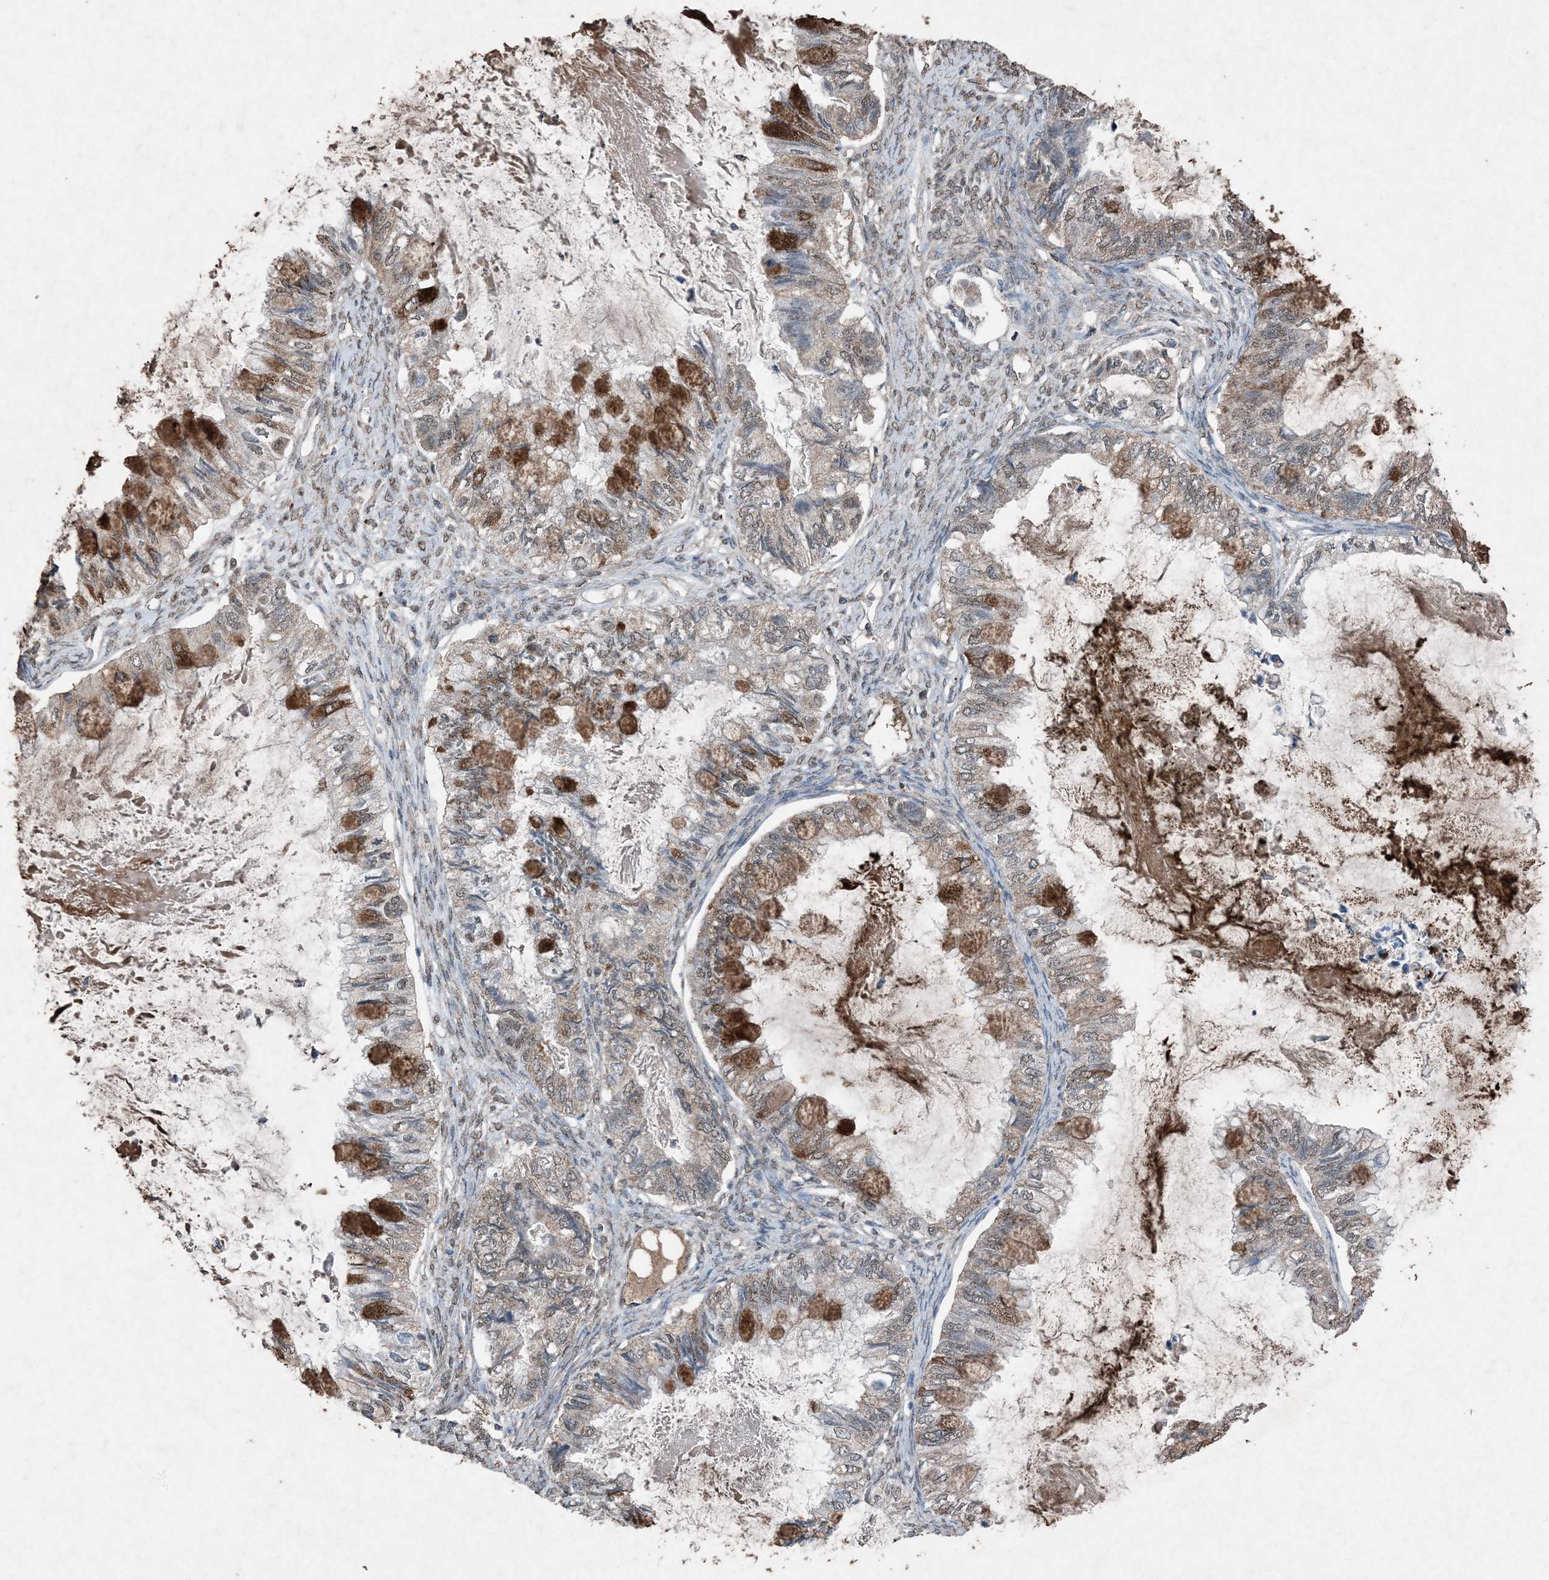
{"staining": {"intensity": "strong", "quantity": "<25%", "location": "cytoplasmic/membranous"}, "tissue": "ovarian cancer", "cell_type": "Tumor cells", "image_type": "cancer", "snomed": [{"axis": "morphology", "description": "Cystadenocarcinoma, mucinous, NOS"}, {"axis": "topography", "description": "Ovary"}], "caption": "Protein staining shows strong cytoplasmic/membranous positivity in approximately <25% of tumor cells in ovarian mucinous cystadenocarcinoma.", "gene": "FCN3", "patient": {"sex": "female", "age": 80}}